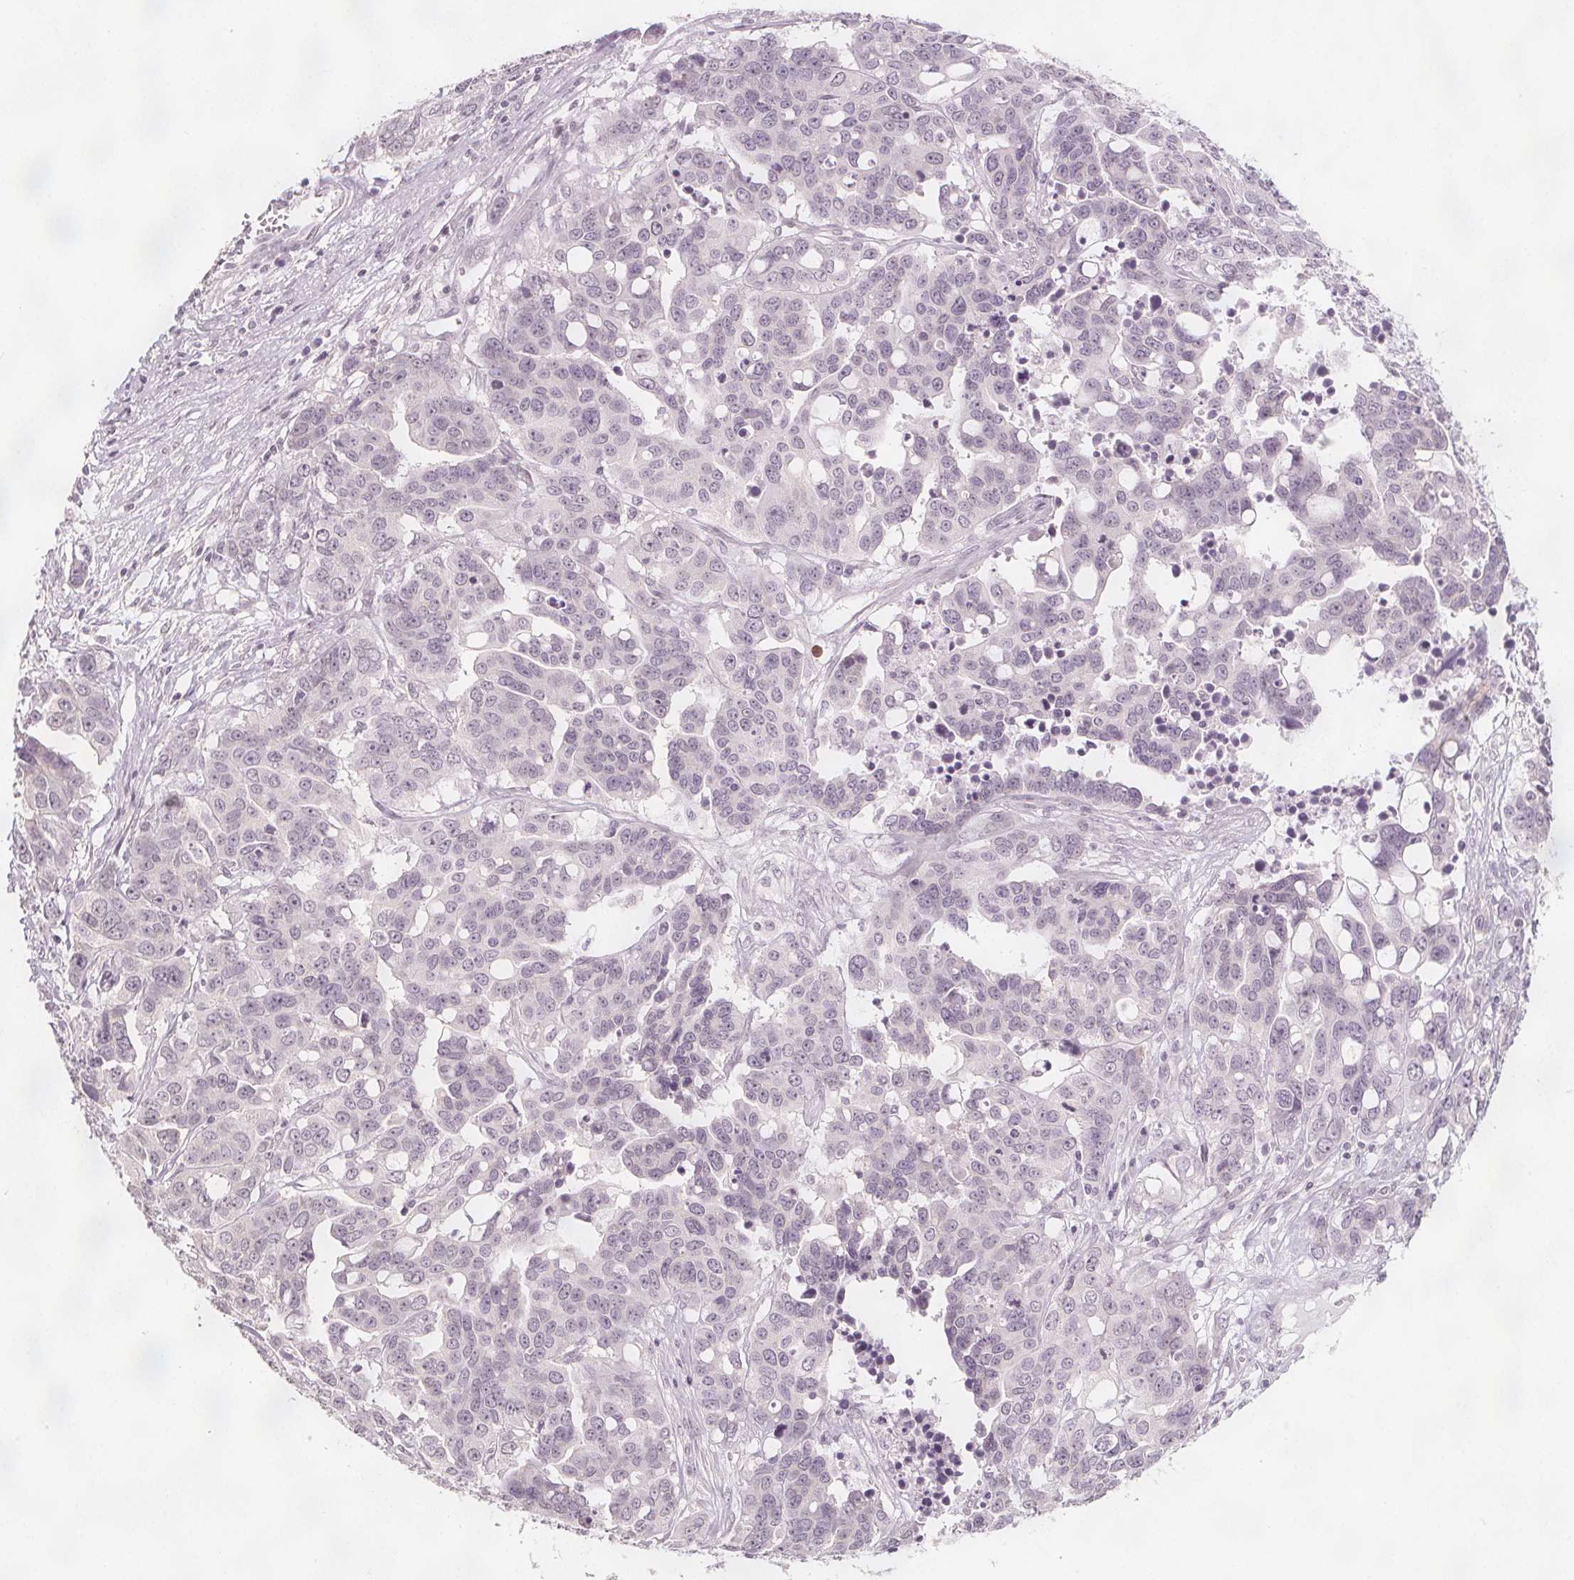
{"staining": {"intensity": "negative", "quantity": "none", "location": "none"}, "tissue": "ovarian cancer", "cell_type": "Tumor cells", "image_type": "cancer", "snomed": [{"axis": "morphology", "description": "Carcinoma, endometroid"}, {"axis": "topography", "description": "Ovary"}], "caption": "High magnification brightfield microscopy of ovarian cancer (endometroid carcinoma) stained with DAB (brown) and counterstained with hematoxylin (blue): tumor cells show no significant positivity. The staining was performed using DAB (3,3'-diaminobenzidine) to visualize the protein expression in brown, while the nuclei were stained in blue with hematoxylin (Magnification: 20x).", "gene": "C1orf167", "patient": {"sex": "female", "age": 78}}